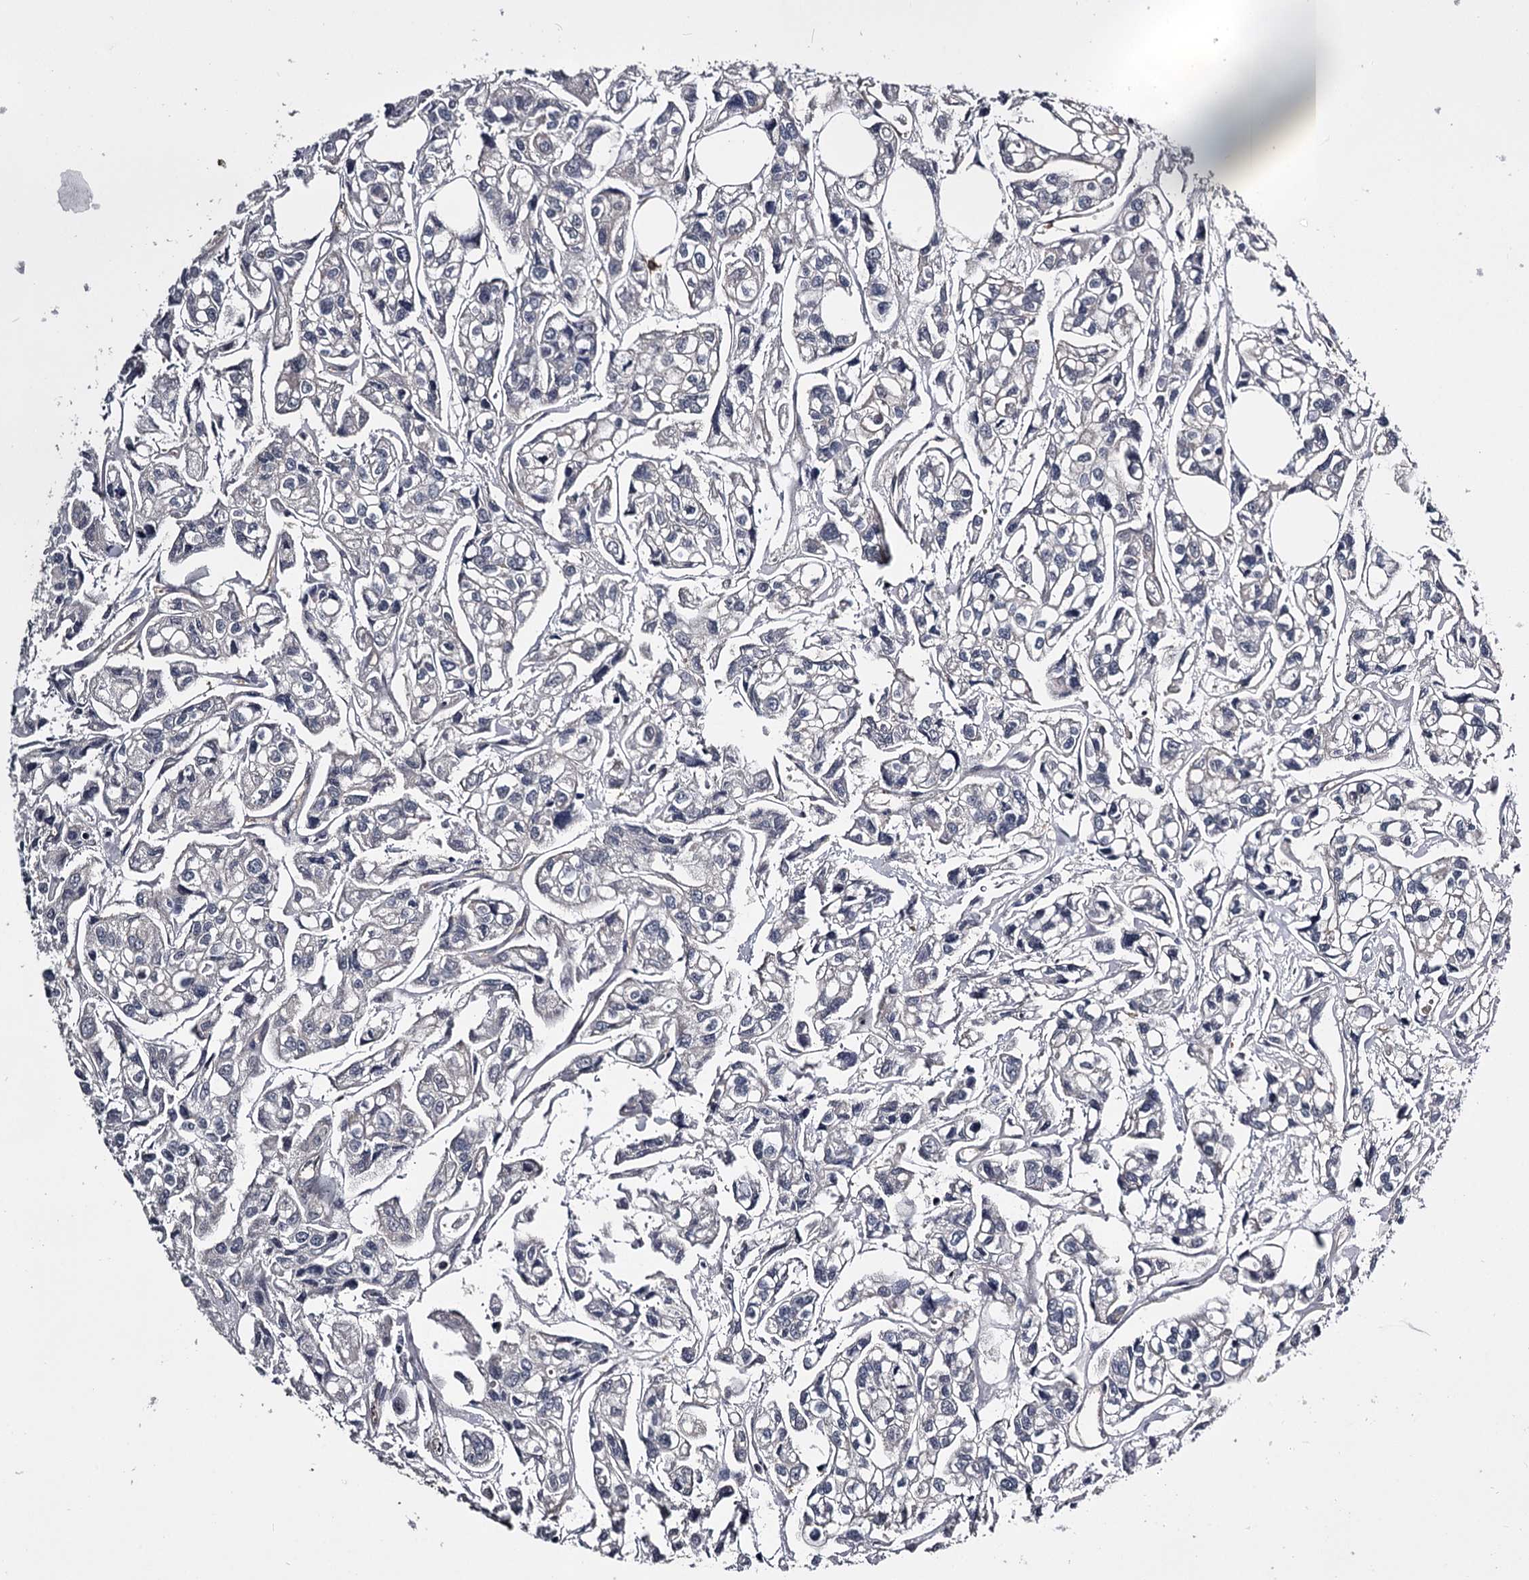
{"staining": {"intensity": "negative", "quantity": "none", "location": "none"}, "tissue": "urothelial cancer", "cell_type": "Tumor cells", "image_type": "cancer", "snomed": [{"axis": "morphology", "description": "Urothelial carcinoma, High grade"}, {"axis": "topography", "description": "Urinary bladder"}], "caption": "An immunohistochemistry (IHC) micrograph of high-grade urothelial carcinoma is shown. There is no staining in tumor cells of high-grade urothelial carcinoma. (Brightfield microscopy of DAB immunohistochemistry (IHC) at high magnification).", "gene": "GSTO1", "patient": {"sex": "male", "age": 67}}